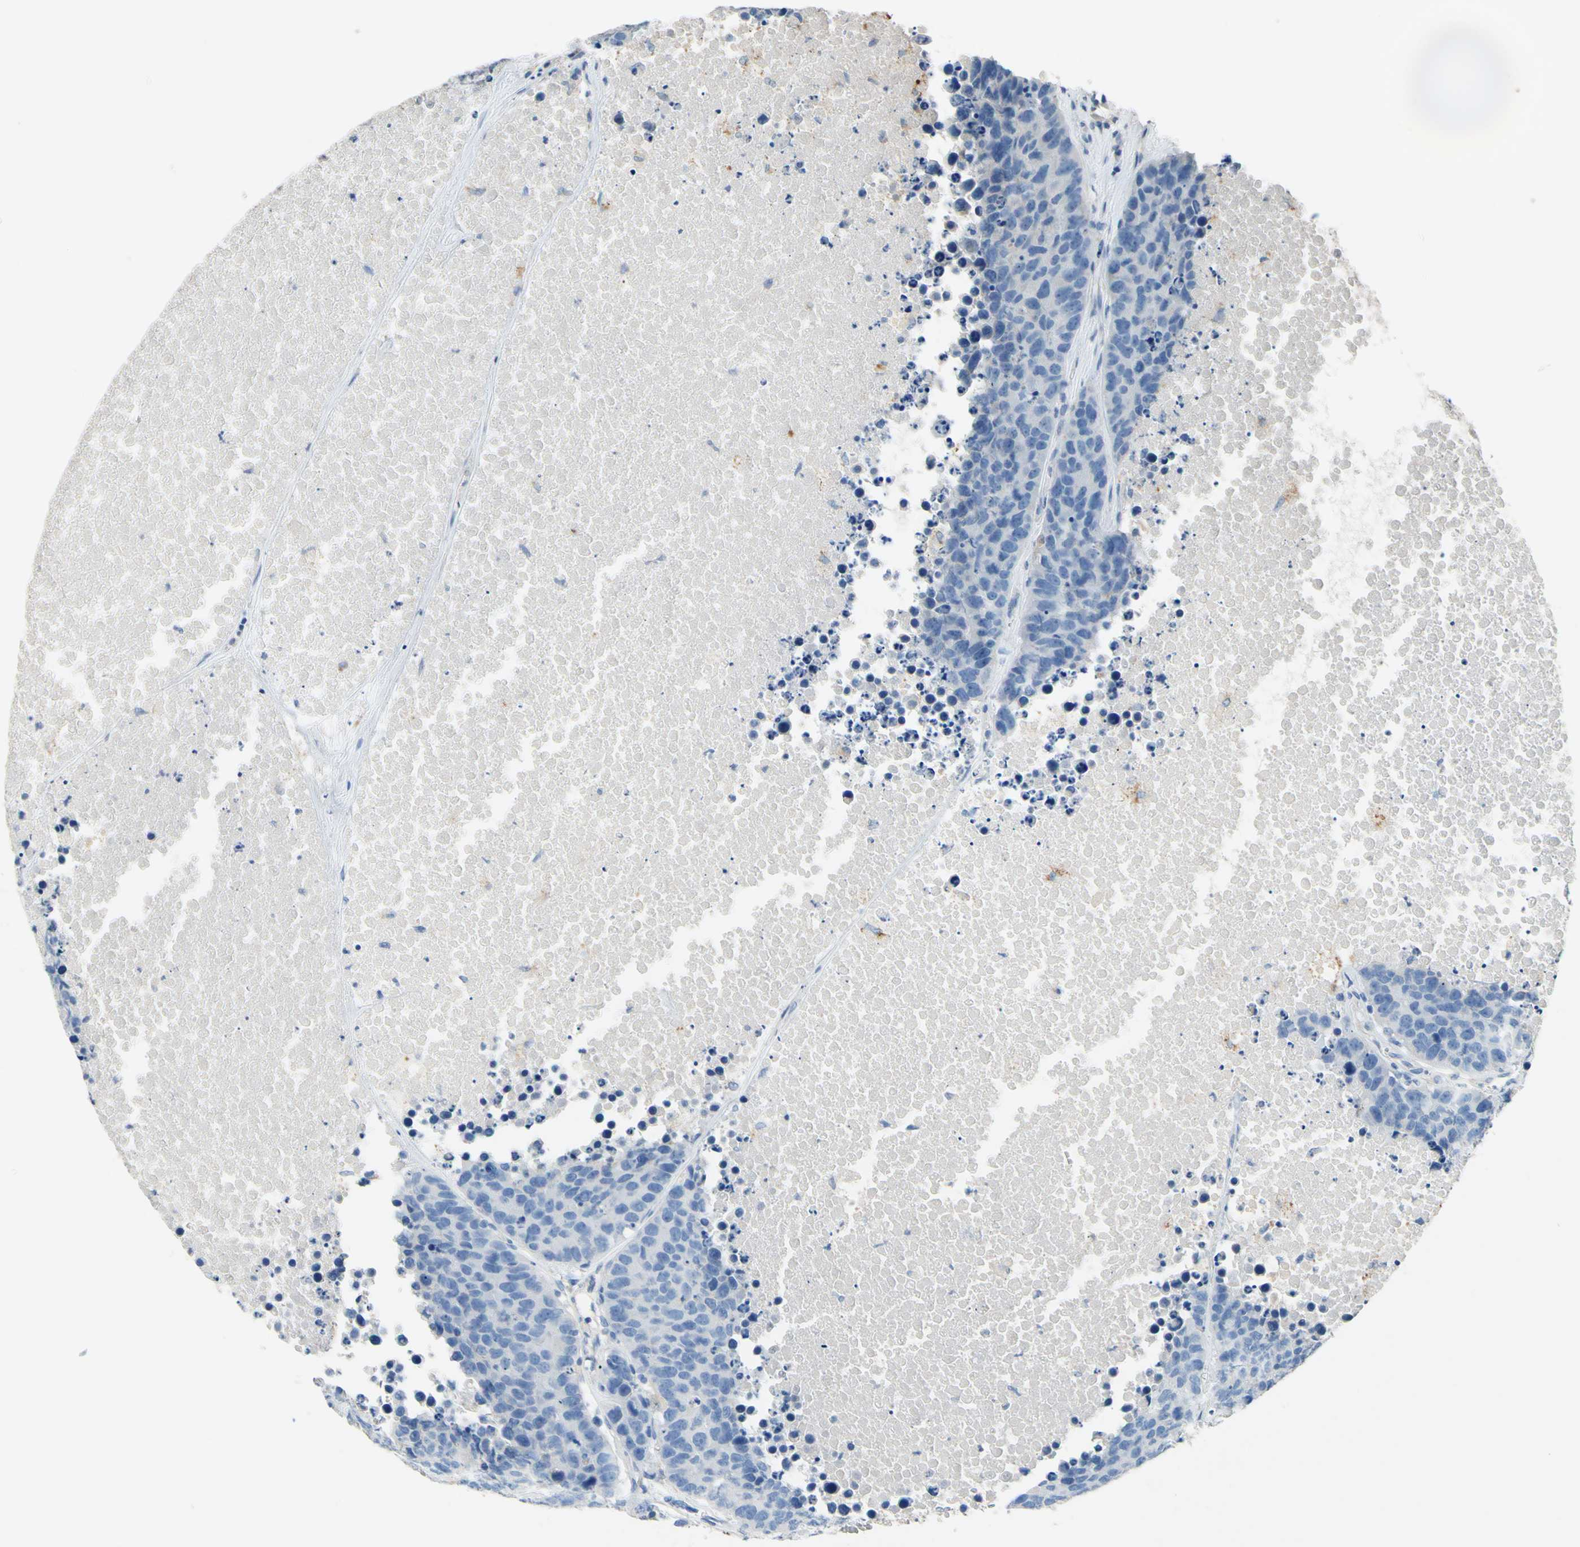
{"staining": {"intensity": "negative", "quantity": "none", "location": "none"}, "tissue": "carcinoid", "cell_type": "Tumor cells", "image_type": "cancer", "snomed": [{"axis": "morphology", "description": "Carcinoid, malignant, NOS"}, {"axis": "topography", "description": "Lung"}], "caption": "The IHC image has no significant expression in tumor cells of malignant carcinoid tissue. (DAB immunohistochemistry, high magnification).", "gene": "CDH10", "patient": {"sex": "male", "age": 60}}